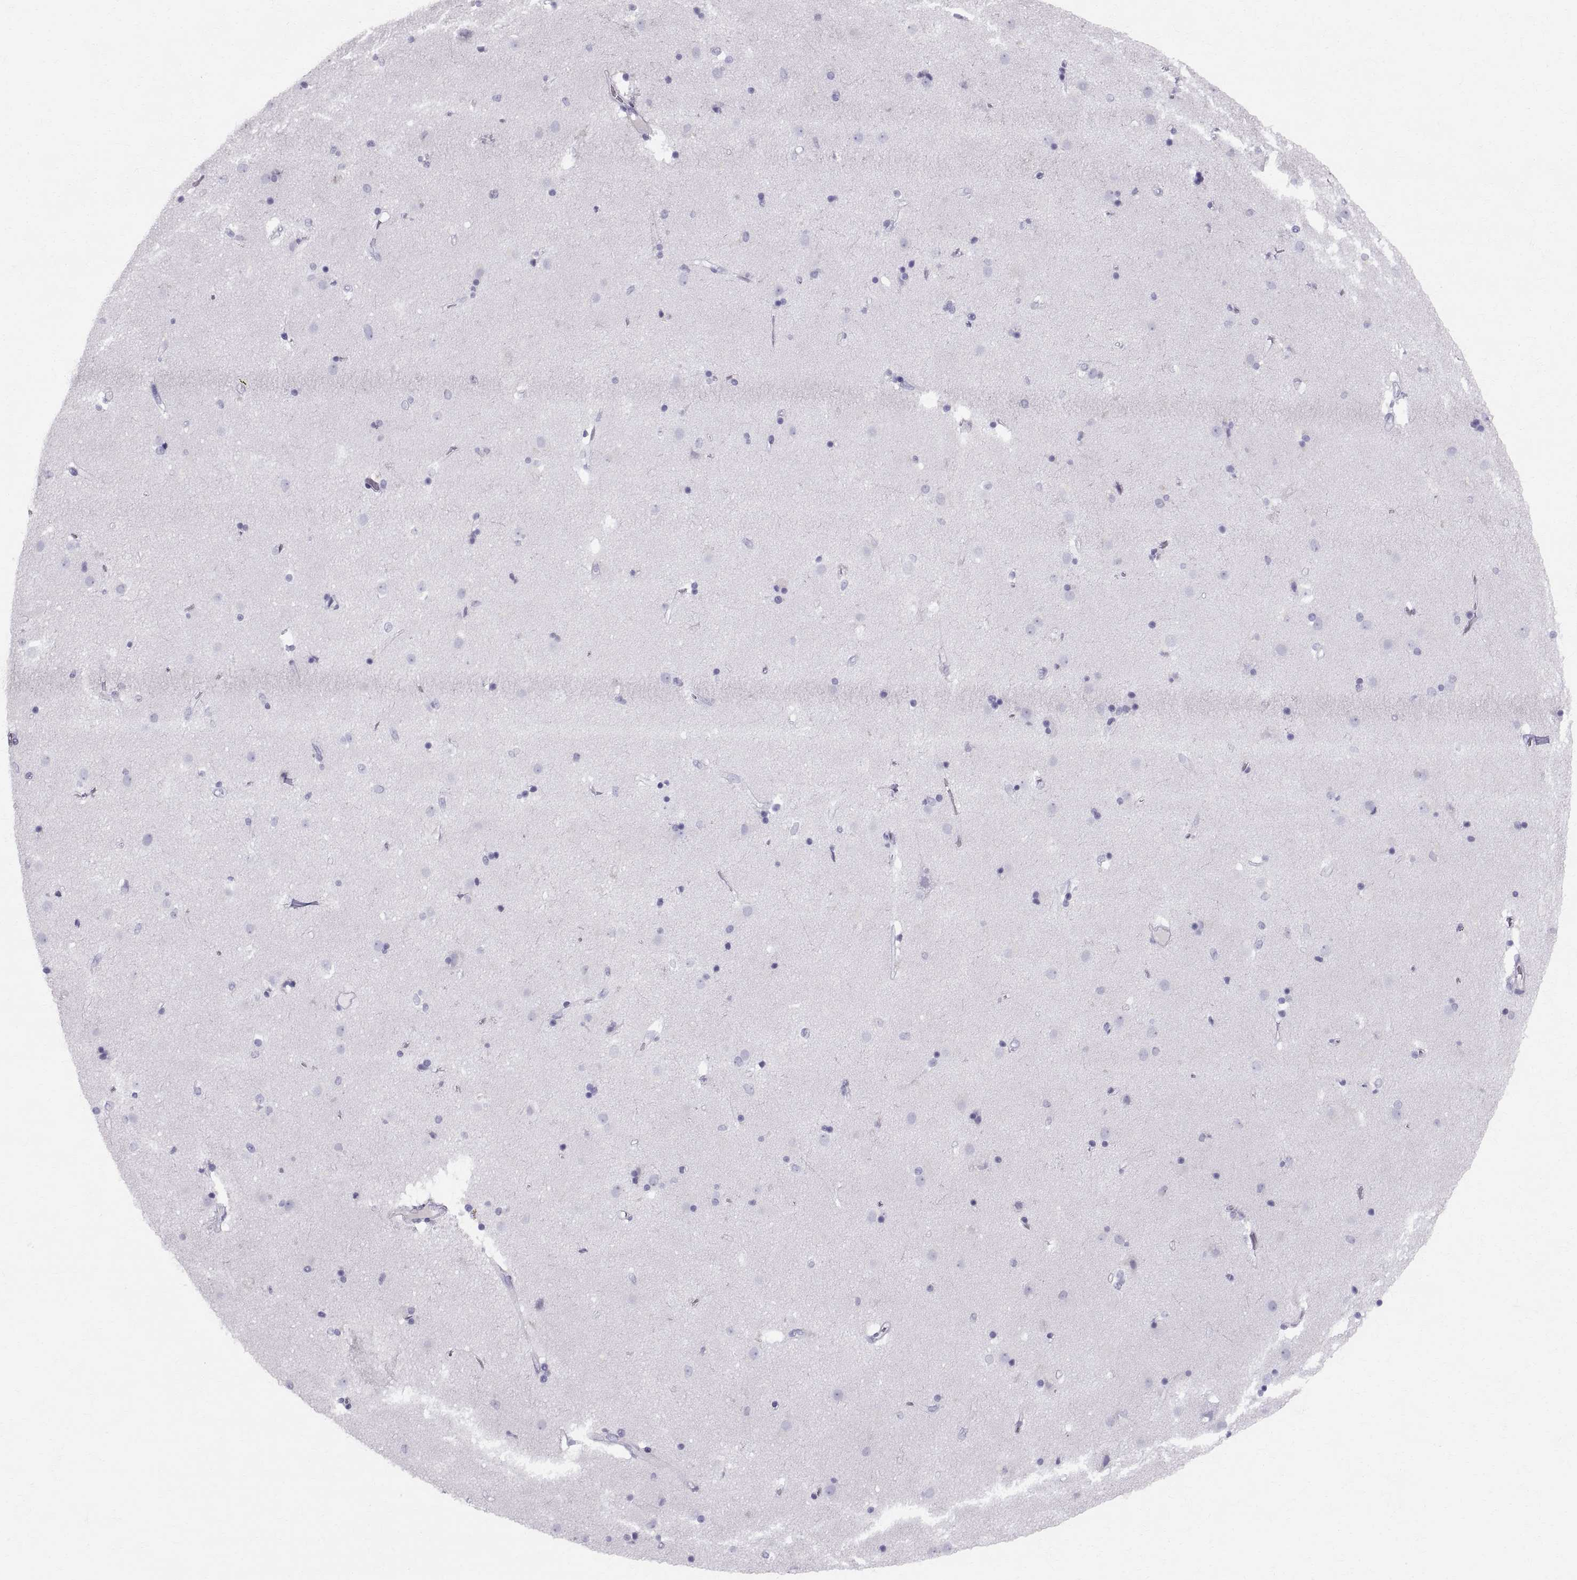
{"staining": {"intensity": "negative", "quantity": "none", "location": "none"}, "tissue": "caudate", "cell_type": "Glial cells", "image_type": "normal", "snomed": [{"axis": "morphology", "description": "Normal tissue, NOS"}, {"axis": "topography", "description": "Lateral ventricle wall"}], "caption": "An immunohistochemistry image of normal caudate is shown. There is no staining in glial cells of caudate. (DAB immunohistochemistry, high magnification).", "gene": "SLC22A6", "patient": {"sex": "female", "age": 71}}